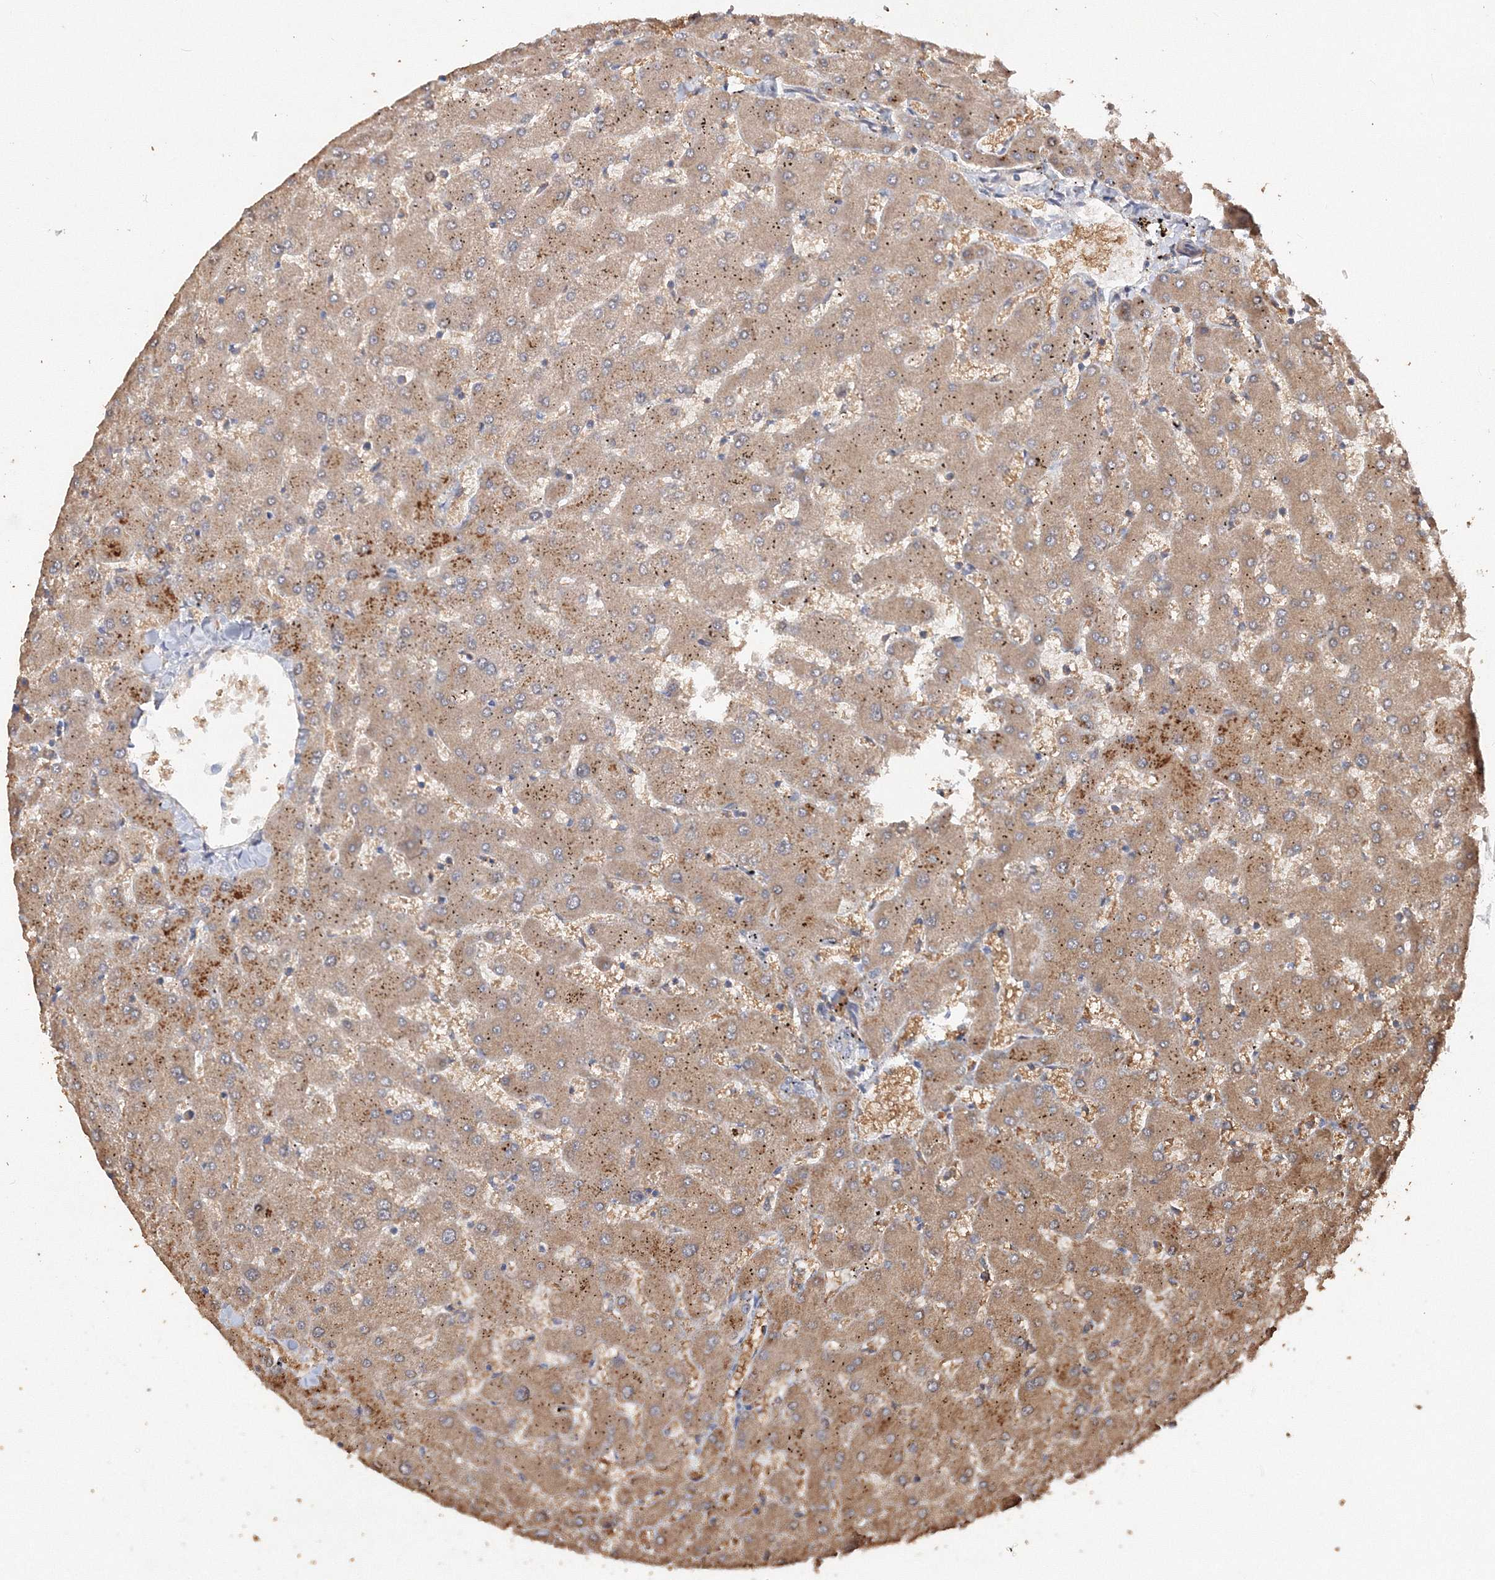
{"staining": {"intensity": "negative", "quantity": "none", "location": "none"}, "tissue": "liver", "cell_type": "Cholangiocytes", "image_type": "normal", "snomed": [{"axis": "morphology", "description": "Normal tissue, NOS"}, {"axis": "topography", "description": "Liver"}], "caption": "Cholangiocytes show no significant staining in normal liver. (DAB IHC with hematoxylin counter stain).", "gene": "GRINA", "patient": {"sex": "female", "age": 63}}